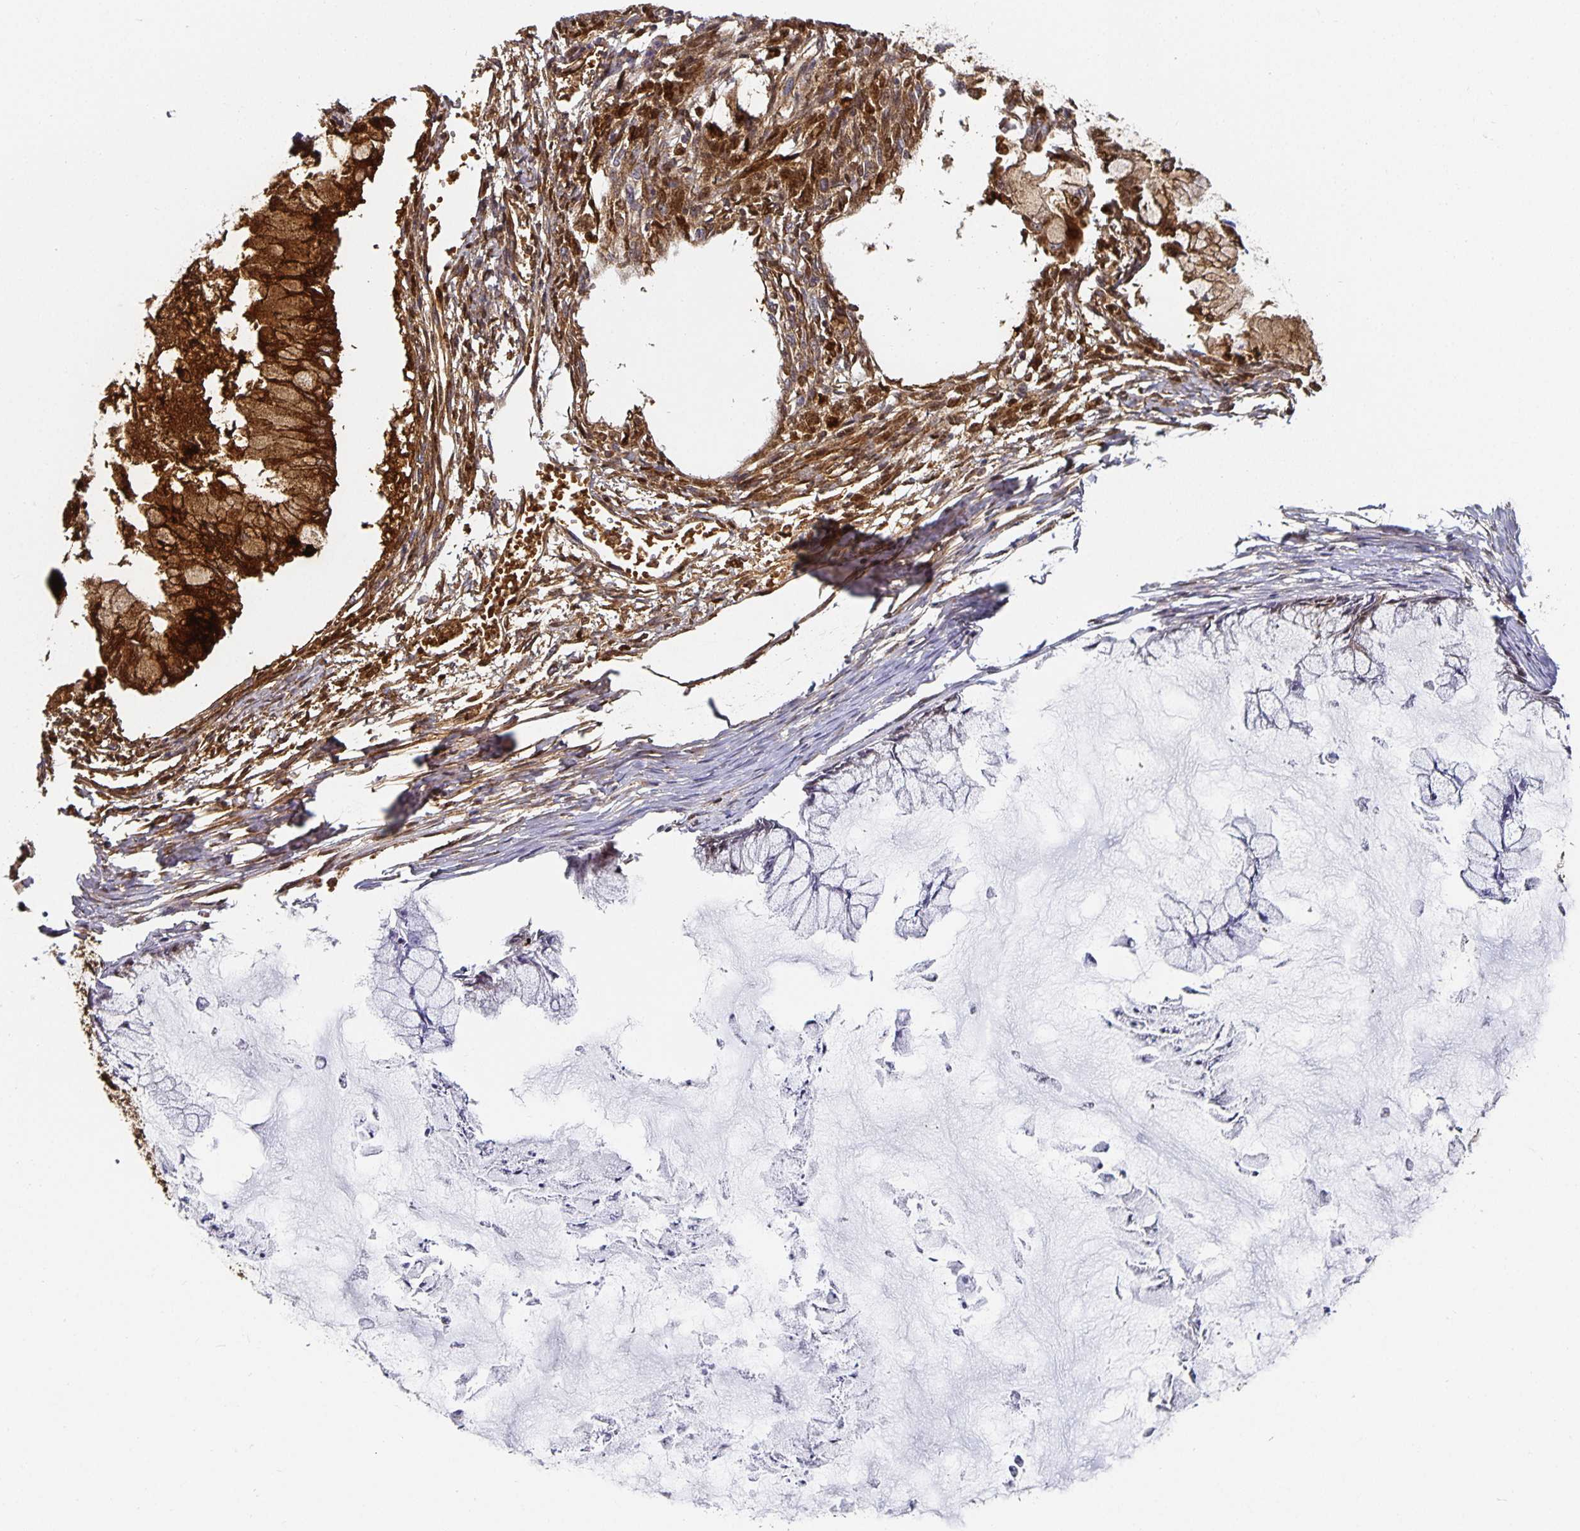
{"staining": {"intensity": "strong", "quantity": "25%-75%", "location": "cytoplasmic/membranous"}, "tissue": "ovarian cancer", "cell_type": "Tumor cells", "image_type": "cancer", "snomed": [{"axis": "morphology", "description": "Cystadenocarcinoma, mucinous, NOS"}, {"axis": "topography", "description": "Ovary"}], "caption": "Immunohistochemistry (IHC) (DAB) staining of ovarian cancer demonstrates strong cytoplasmic/membranous protein positivity in approximately 25%-75% of tumor cells. (IHC, brightfield microscopy, high magnification).", "gene": "CHGA", "patient": {"sex": "female", "age": 34}}